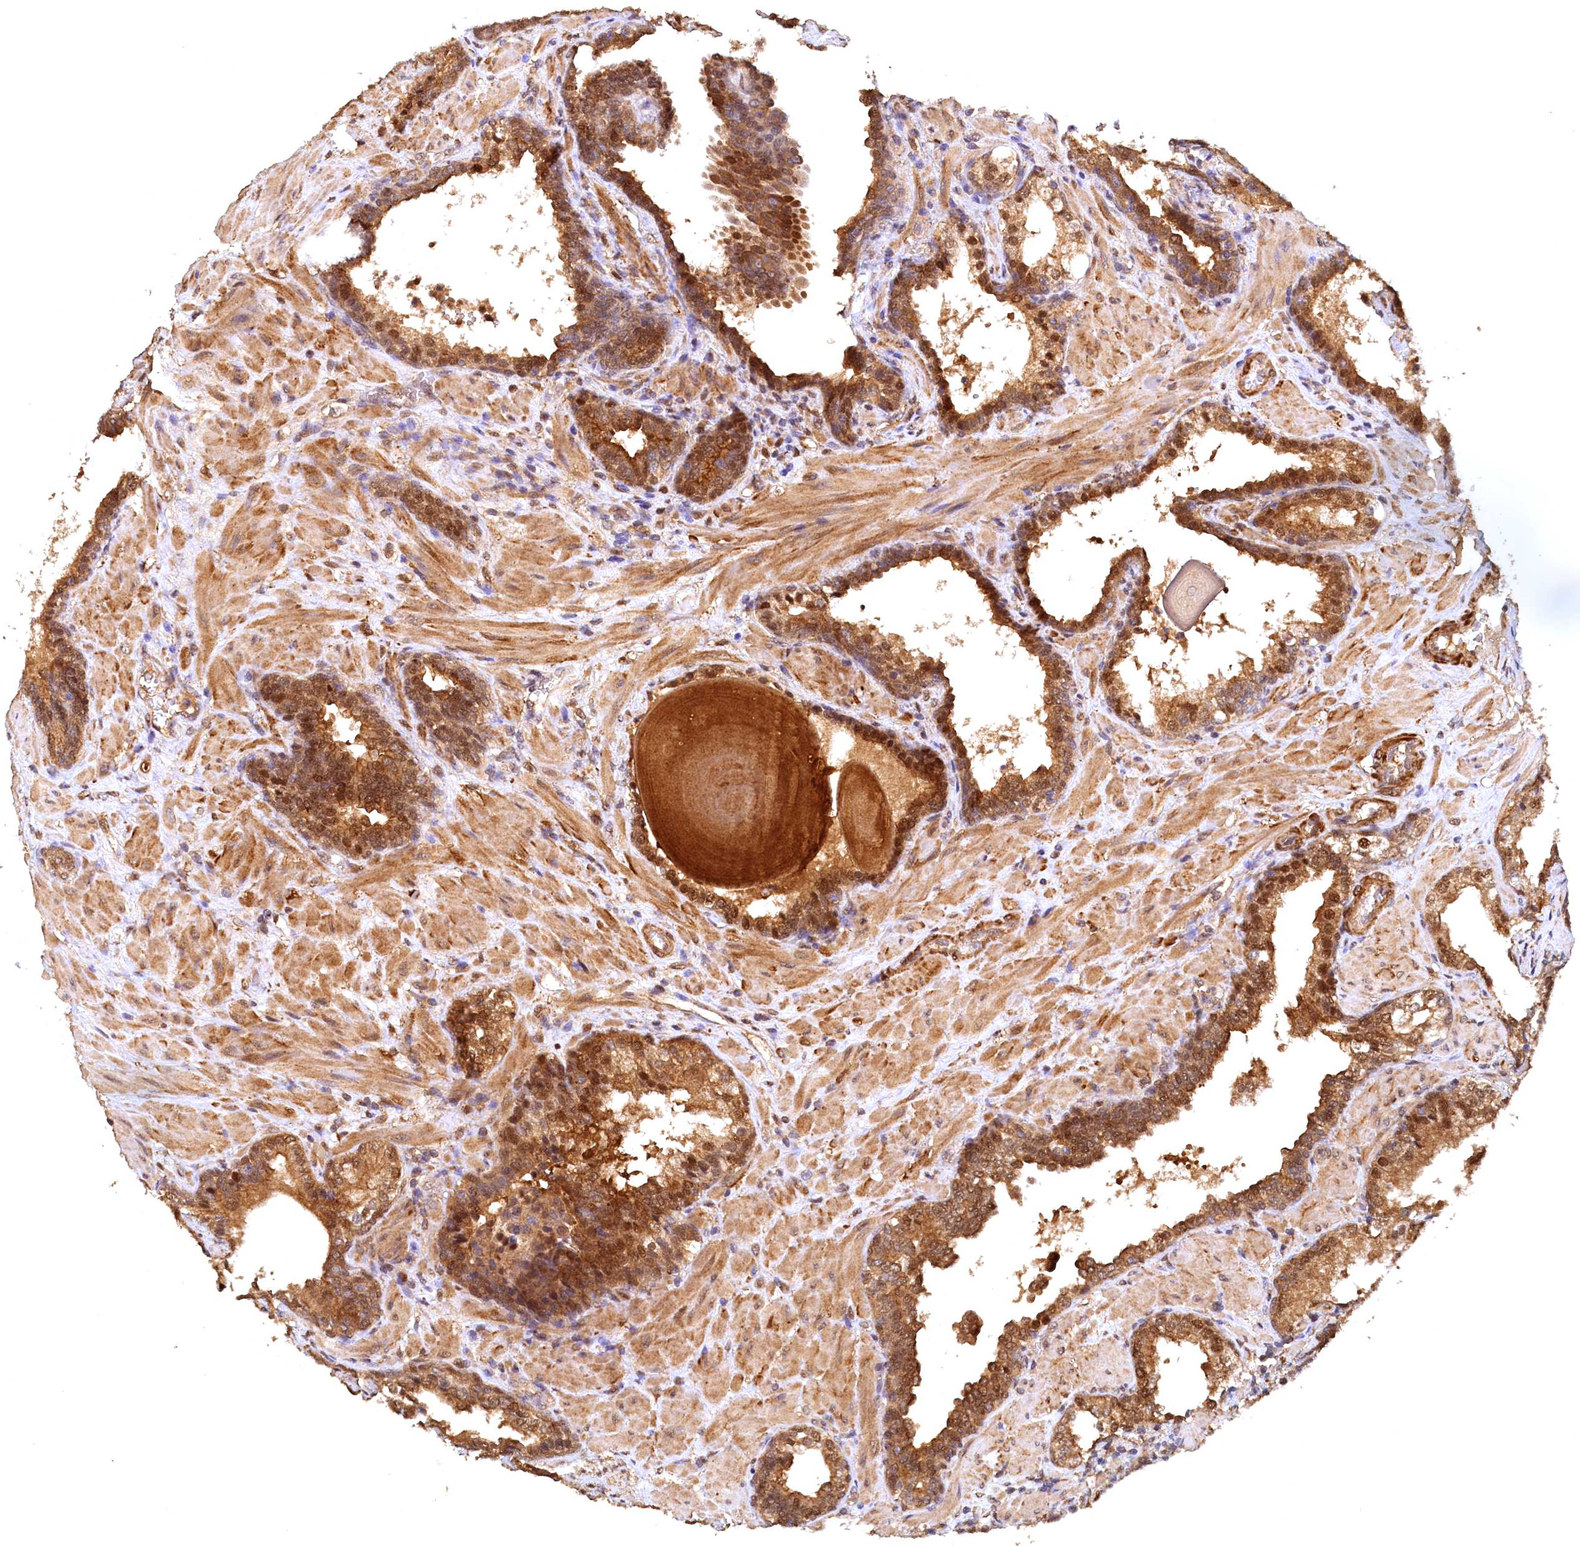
{"staining": {"intensity": "moderate", "quantity": ">75%", "location": "cytoplasmic/membranous,nuclear"}, "tissue": "prostate cancer", "cell_type": "Tumor cells", "image_type": "cancer", "snomed": [{"axis": "morphology", "description": "Adenocarcinoma, Low grade"}, {"axis": "topography", "description": "Prostate"}], "caption": "Immunohistochemistry (IHC) of adenocarcinoma (low-grade) (prostate) shows medium levels of moderate cytoplasmic/membranous and nuclear staining in approximately >75% of tumor cells.", "gene": "UBL7", "patient": {"sex": "male", "age": 60}}